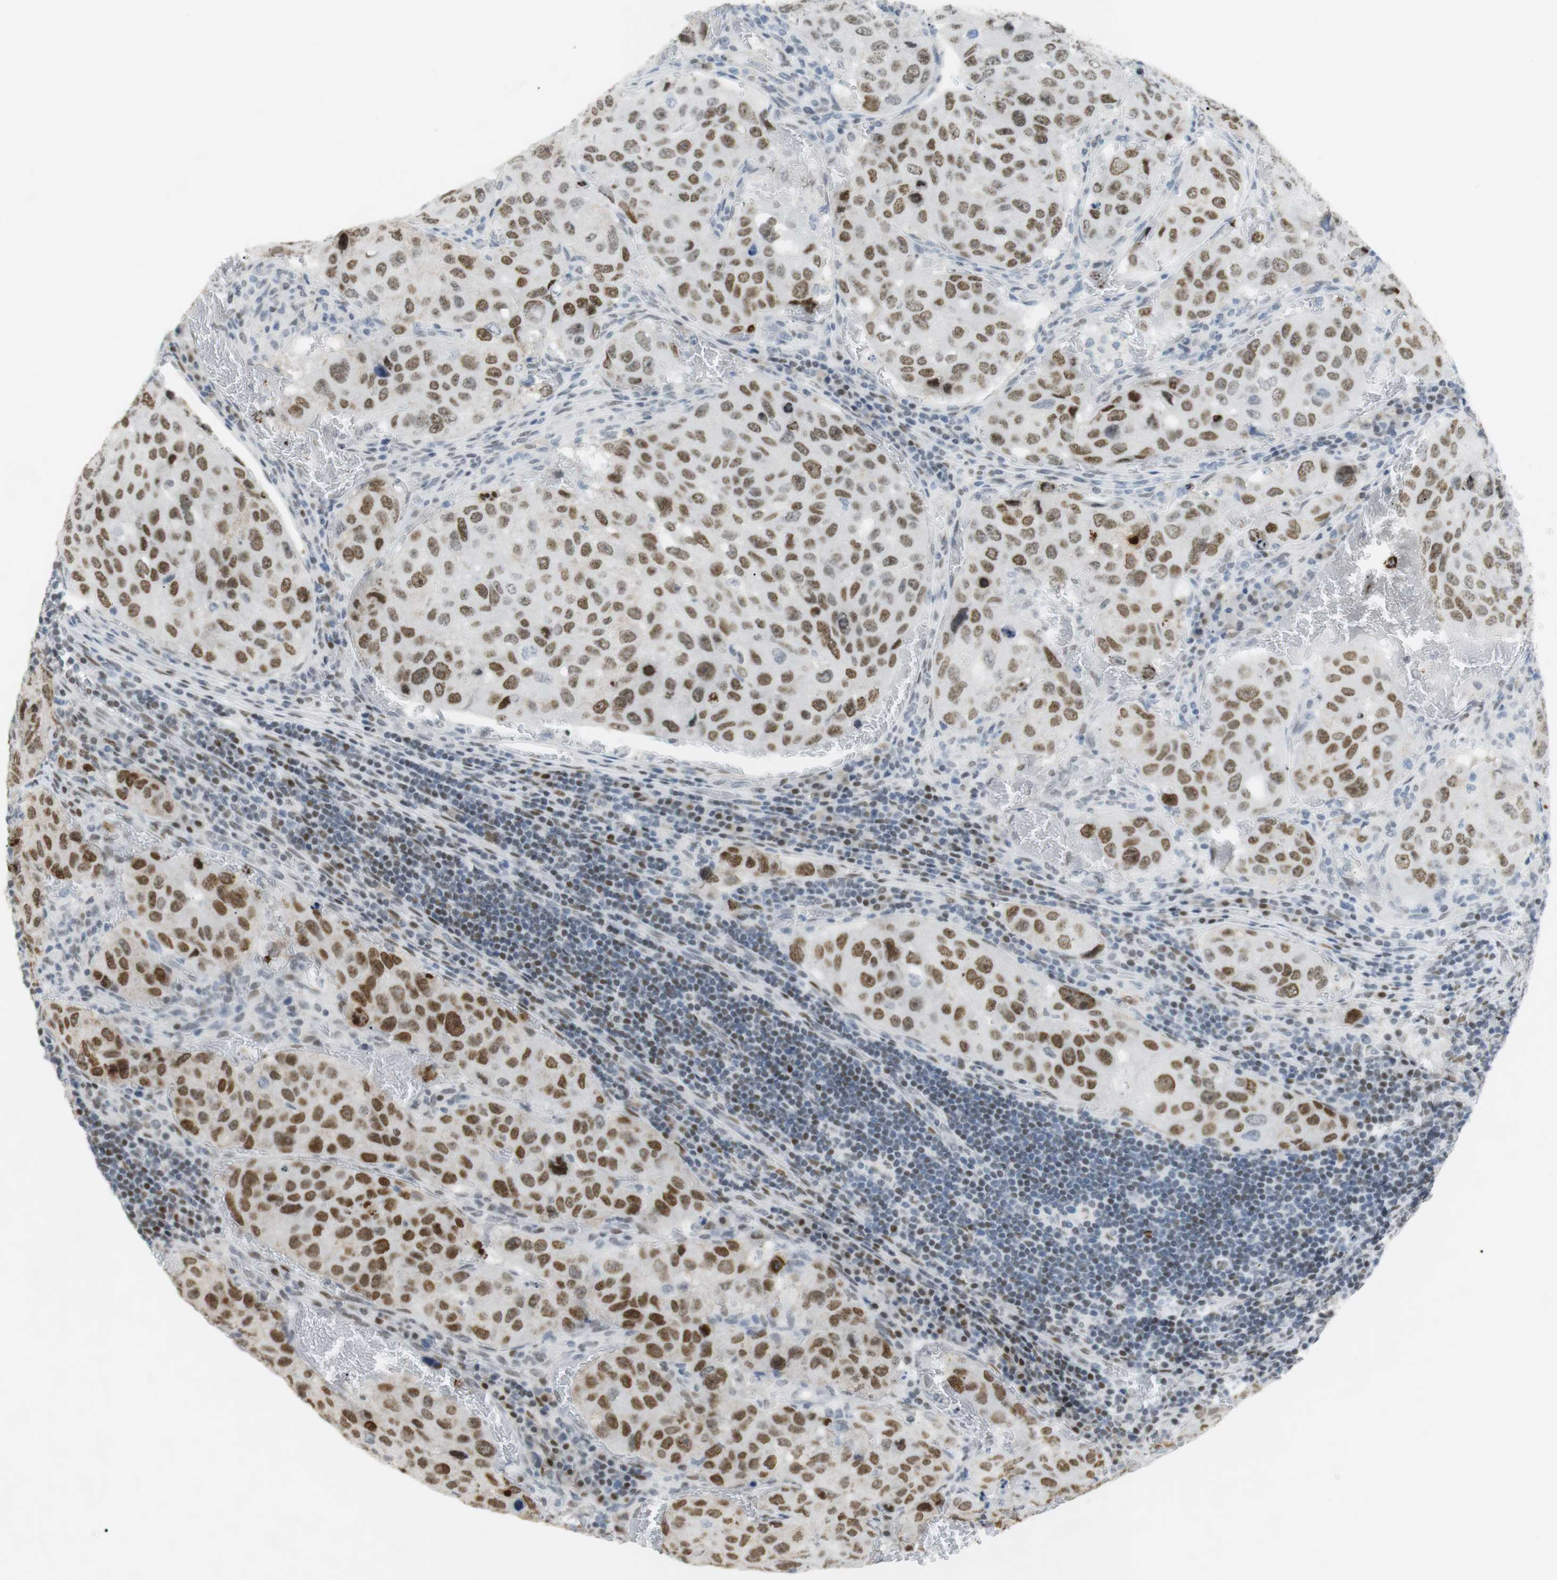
{"staining": {"intensity": "moderate", "quantity": ">75%", "location": "nuclear"}, "tissue": "urothelial cancer", "cell_type": "Tumor cells", "image_type": "cancer", "snomed": [{"axis": "morphology", "description": "Urothelial carcinoma, High grade"}, {"axis": "topography", "description": "Lymph node"}, {"axis": "topography", "description": "Urinary bladder"}], "caption": "A photomicrograph showing moderate nuclear expression in approximately >75% of tumor cells in urothelial cancer, as visualized by brown immunohistochemical staining.", "gene": "BMI1", "patient": {"sex": "male", "age": 51}}